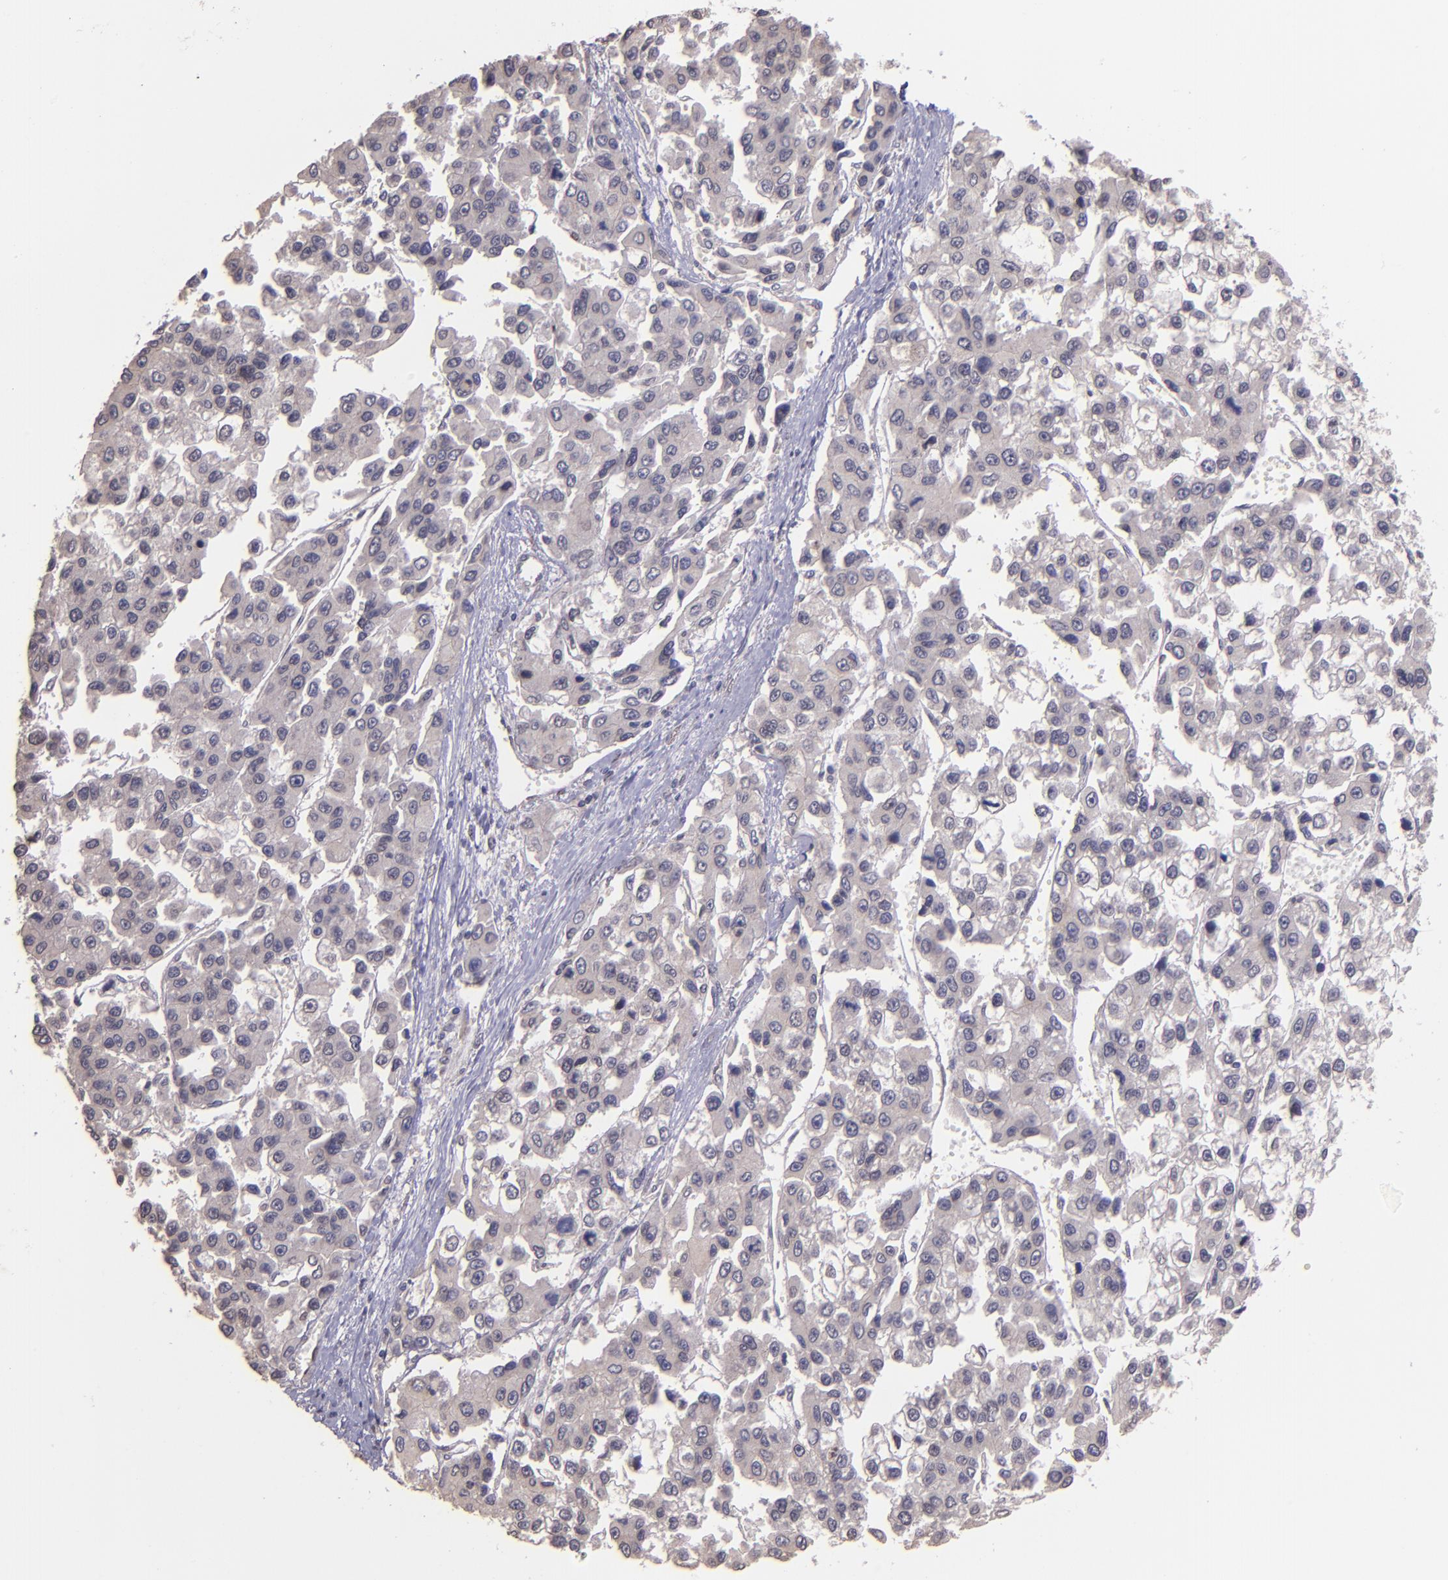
{"staining": {"intensity": "weak", "quantity": "25%-75%", "location": "cytoplasmic/membranous,nuclear"}, "tissue": "liver cancer", "cell_type": "Tumor cells", "image_type": "cancer", "snomed": [{"axis": "morphology", "description": "Carcinoma, Hepatocellular, NOS"}, {"axis": "topography", "description": "Liver"}], "caption": "A brown stain highlights weak cytoplasmic/membranous and nuclear expression of a protein in liver hepatocellular carcinoma tumor cells. Nuclei are stained in blue.", "gene": "NUP62CL", "patient": {"sex": "female", "age": 66}}